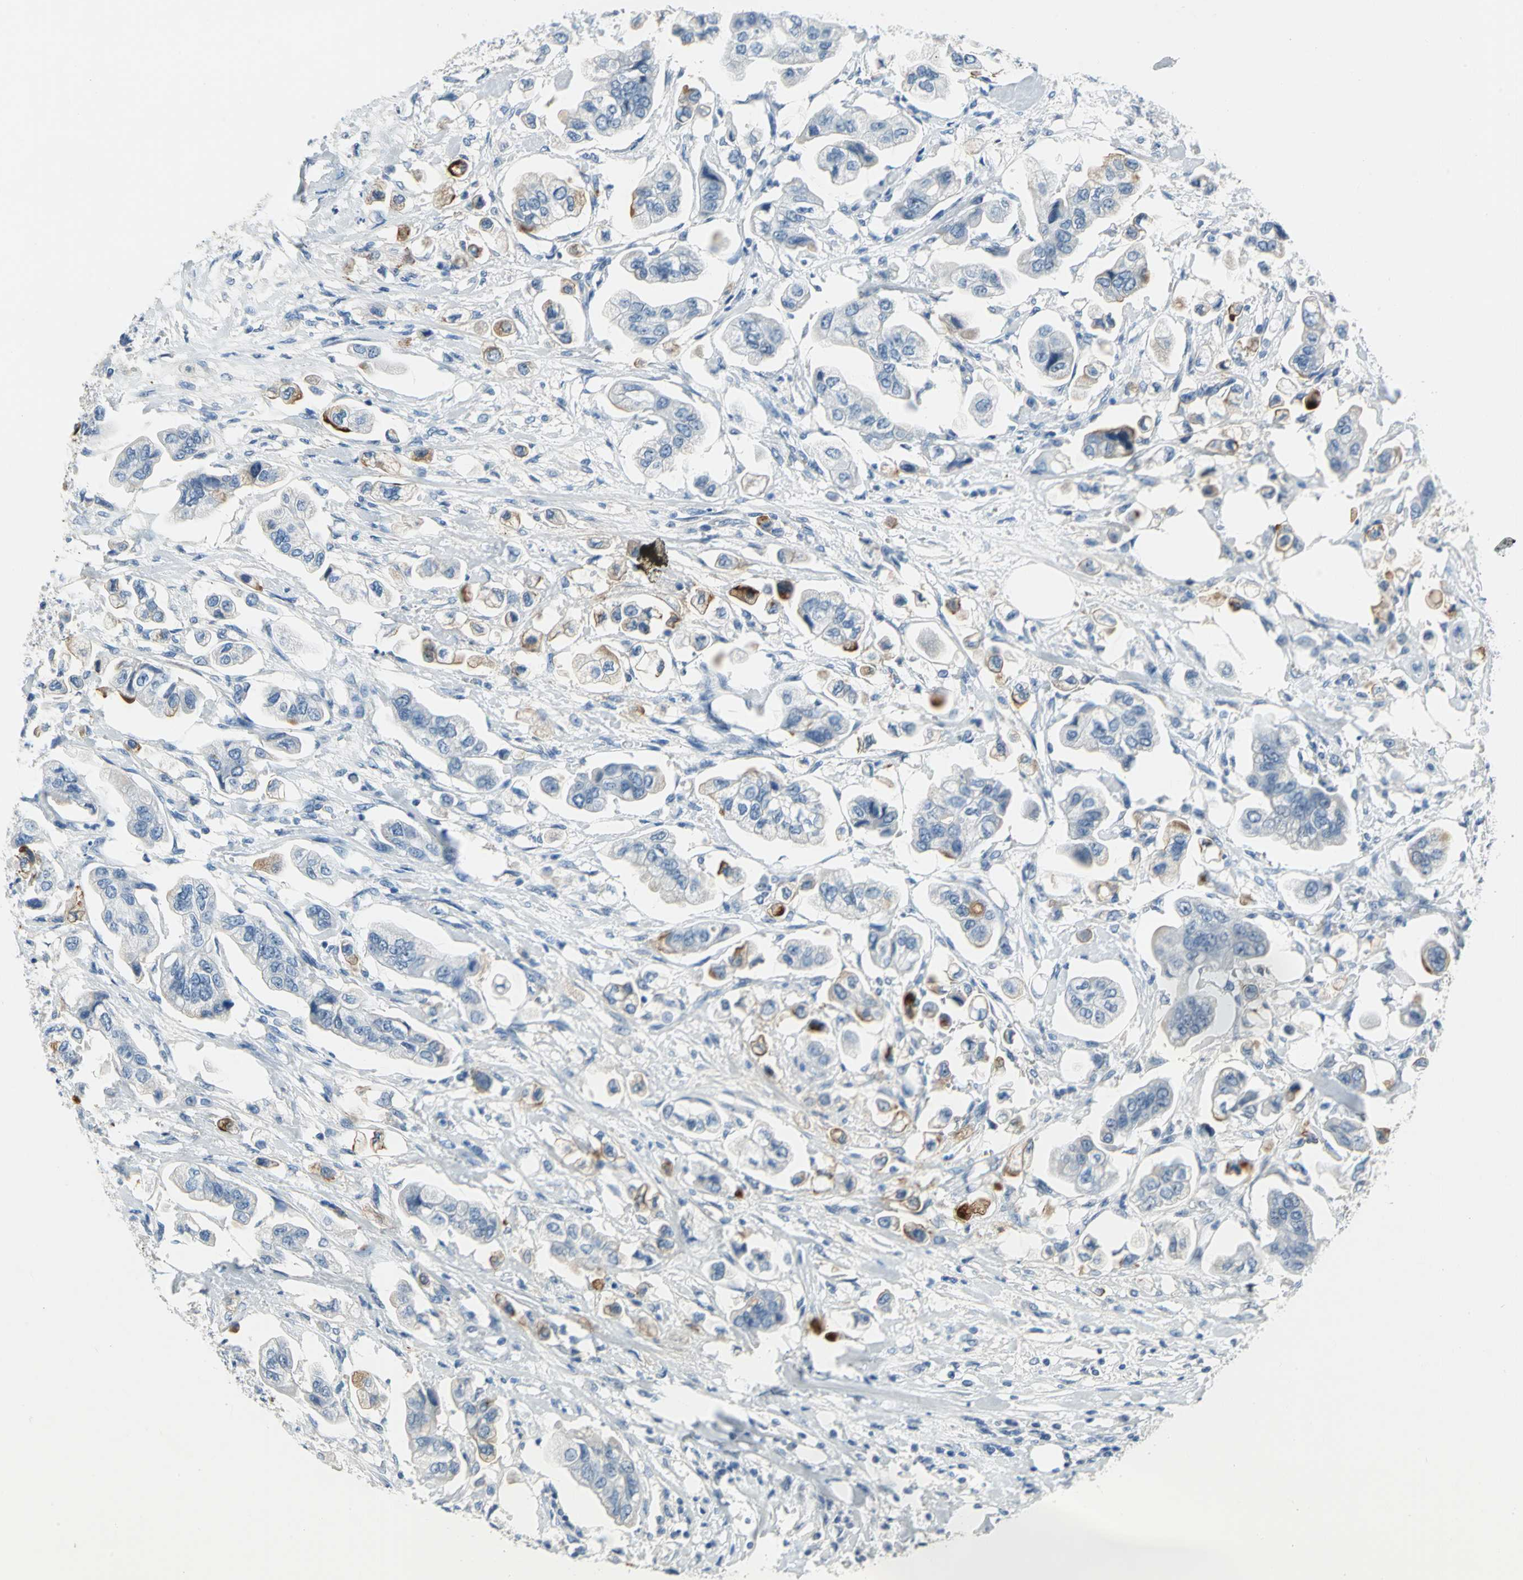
{"staining": {"intensity": "moderate", "quantity": "<25%", "location": "cytoplasmic/membranous"}, "tissue": "stomach cancer", "cell_type": "Tumor cells", "image_type": "cancer", "snomed": [{"axis": "morphology", "description": "Adenocarcinoma, NOS"}, {"axis": "topography", "description": "Stomach"}], "caption": "This histopathology image exhibits immunohistochemistry staining of human stomach cancer, with low moderate cytoplasmic/membranous expression in approximately <25% of tumor cells.", "gene": "MUC4", "patient": {"sex": "male", "age": 62}}